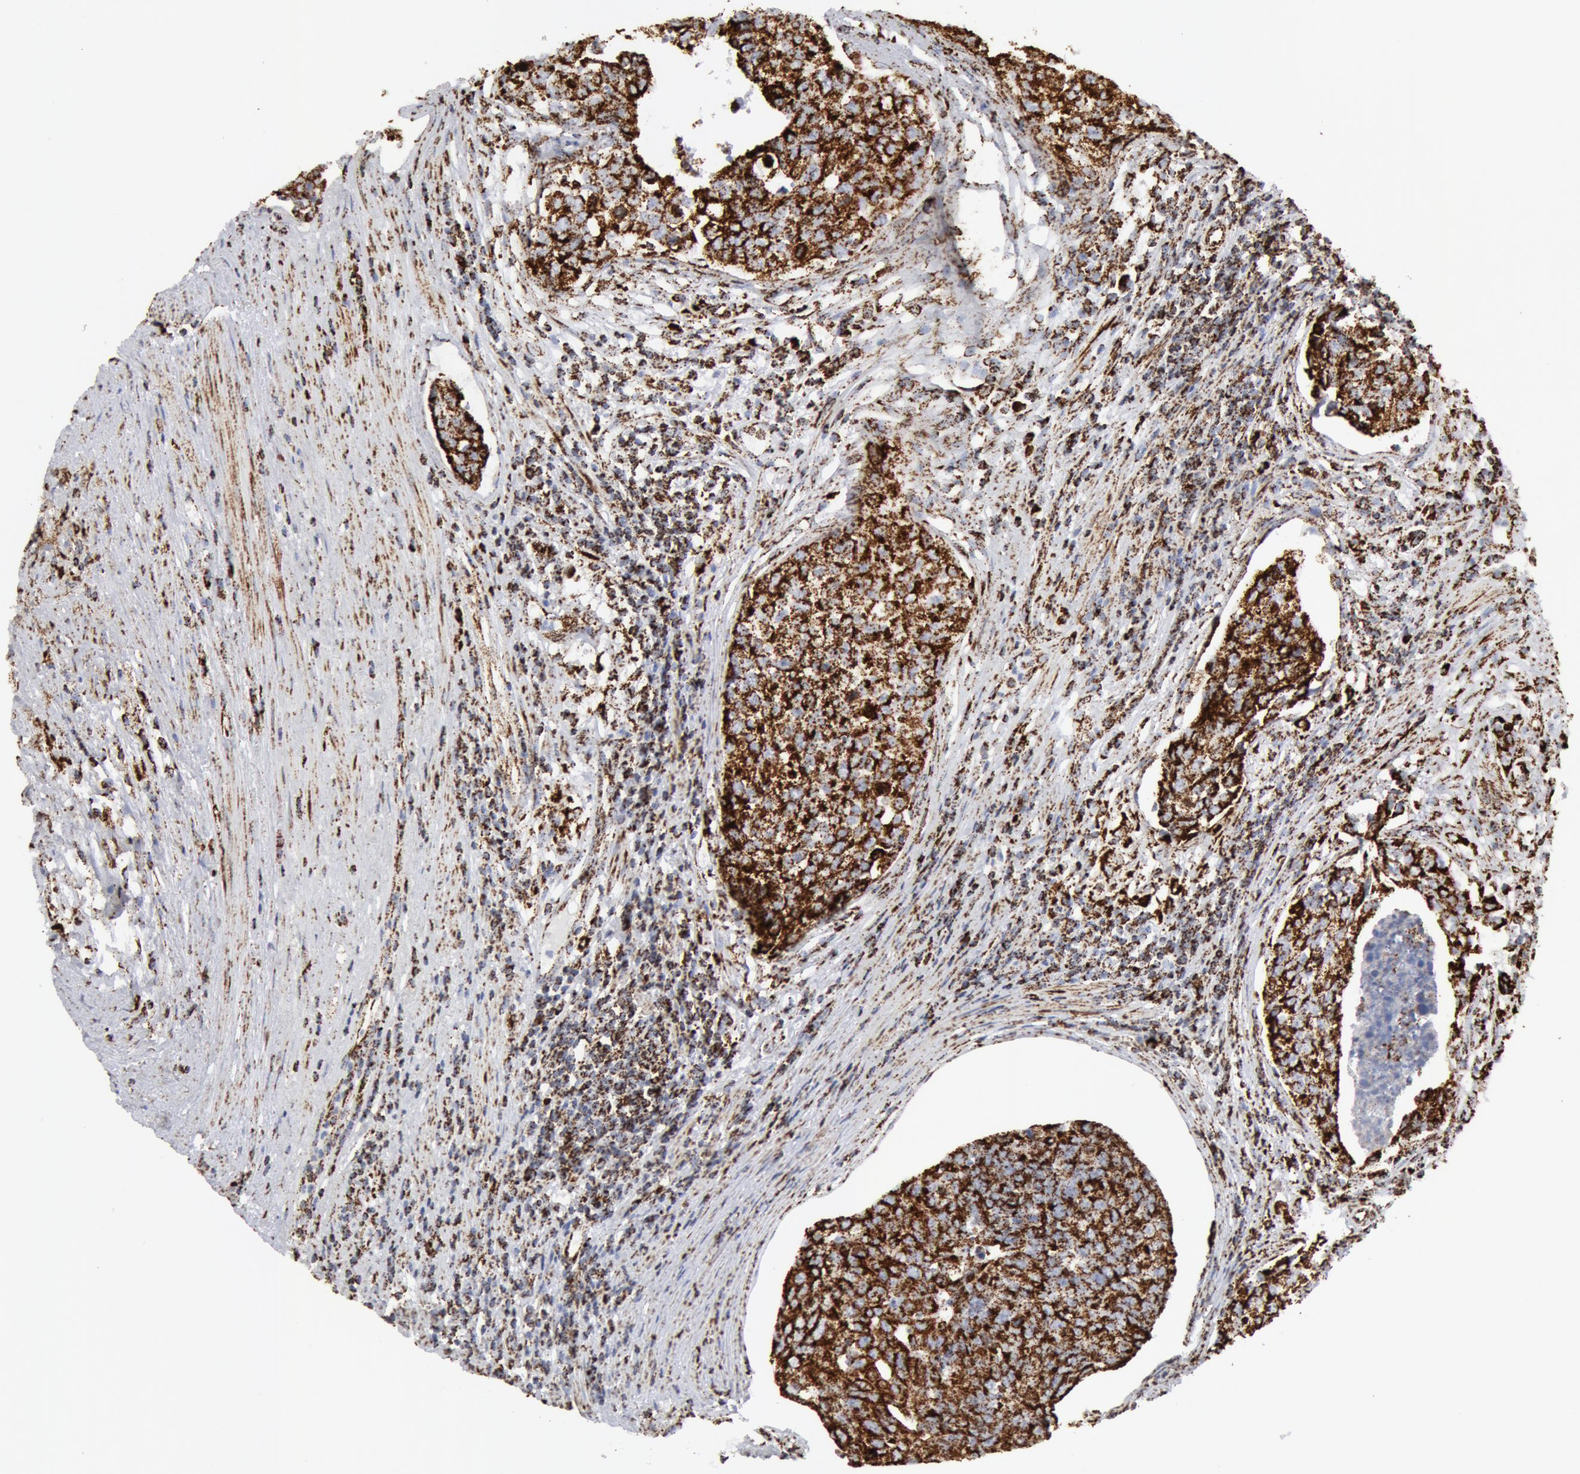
{"staining": {"intensity": "strong", "quantity": ">75%", "location": "cytoplasmic/membranous"}, "tissue": "urothelial cancer", "cell_type": "Tumor cells", "image_type": "cancer", "snomed": [{"axis": "morphology", "description": "Urothelial carcinoma, High grade"}, {"axis": "topography", "description": "Urinary bladder"}], "caption": "High-grade urothelial carcinoma was stained to show a protein in brown. There is high levels of strong cytoplasmic/membranous positivity in about >75% of tumor cells.", "gene": "ATP5F1B", "patient": {"sex": "male", "age": 81}}